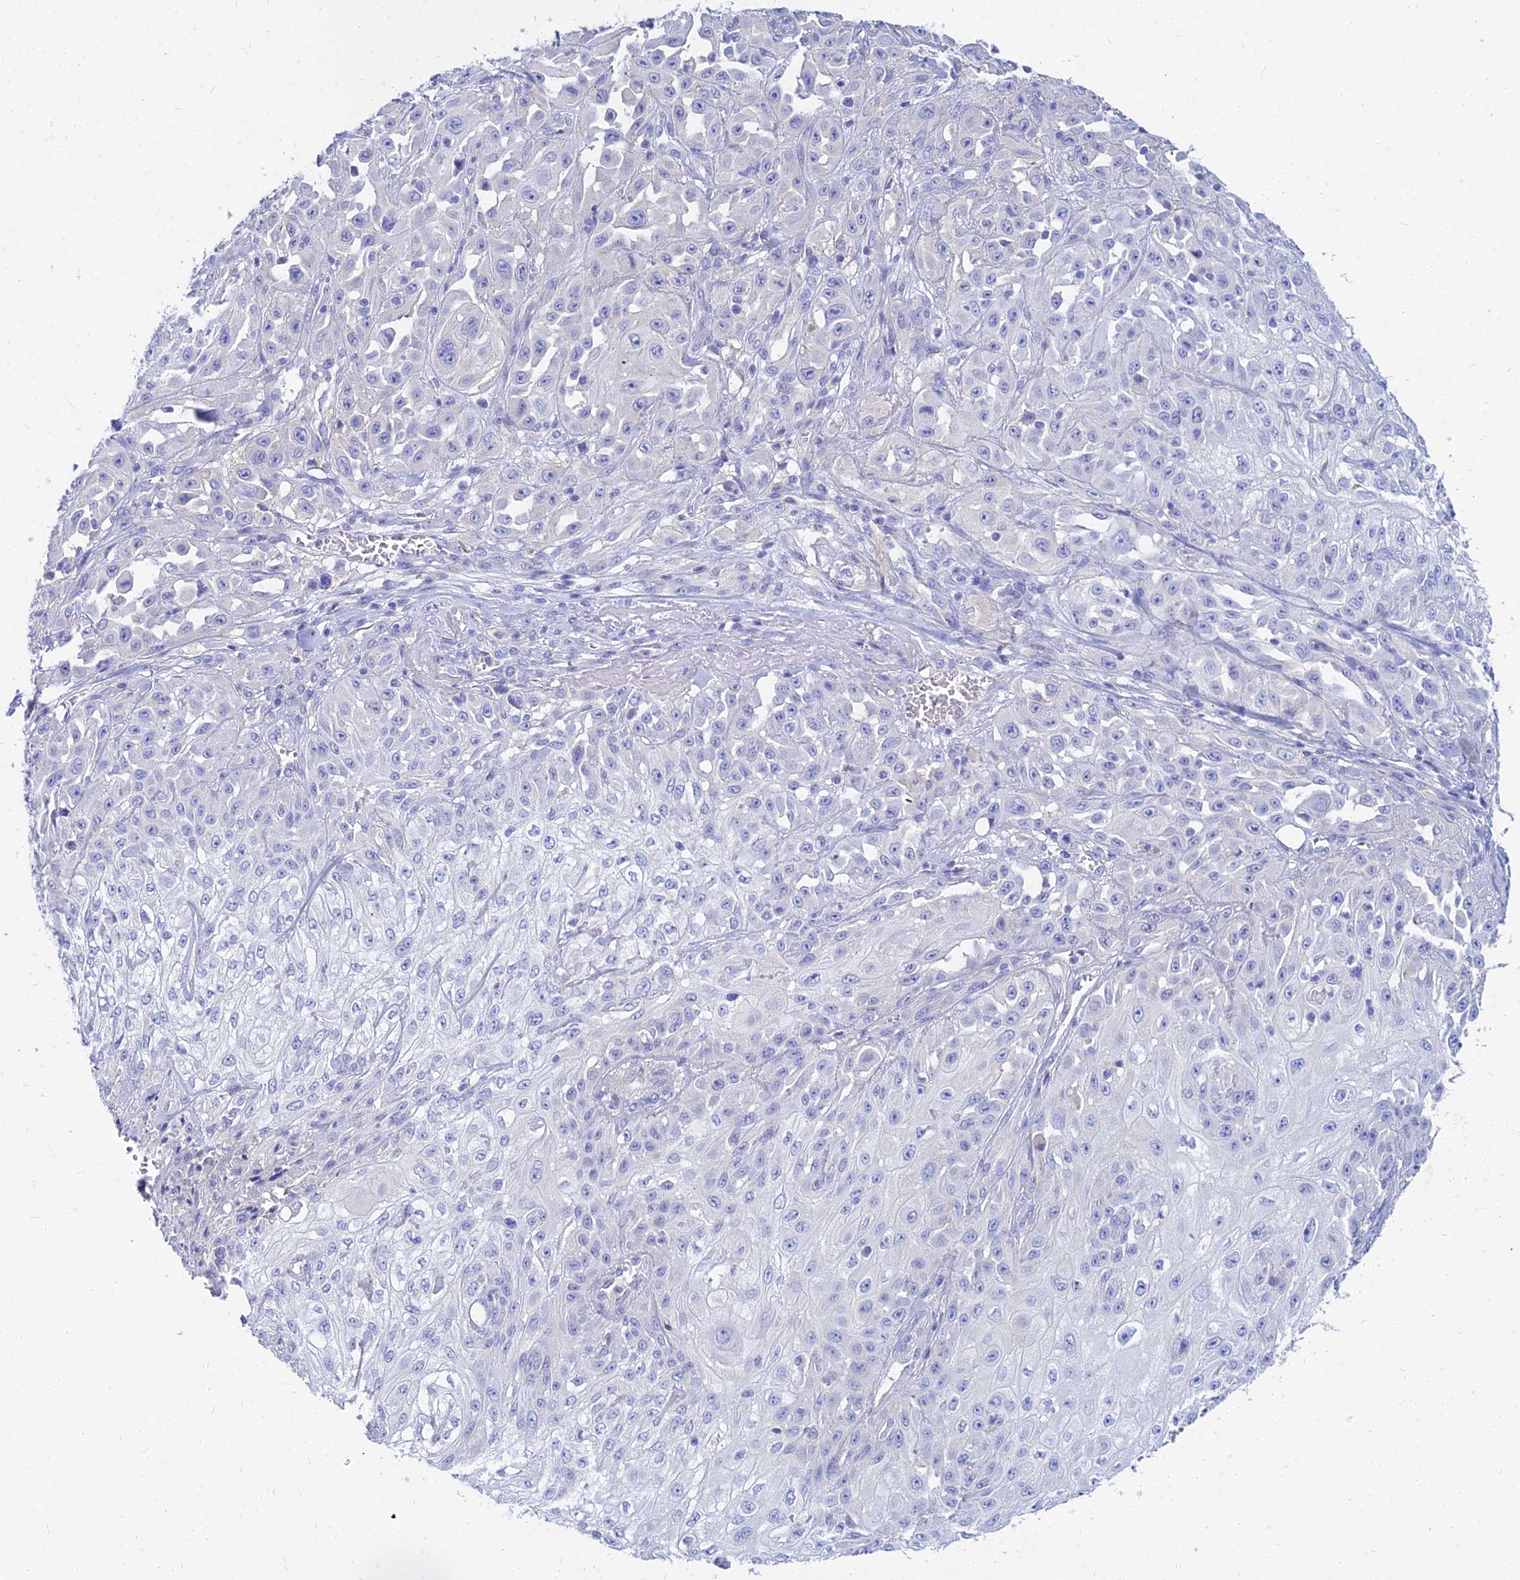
{"staining": {"intensity": "negative", "quantity": "none", "location": "none"}, "tissue": "skin cancer", "cell_type": "Tumor cells", "image_type": "cancer", "snomed": [{"axis": "morphology", "description": "Squamous cell carcinoma, NOS"}, {"axis": "morphology", "description": "Squamous cell carcinoma, metastatic, NOS"}, {"axis": "topography", "description": "Skin"}, {"axis": "topography", "description": "Lymph node"}], "caption": "Immunohistochemical staining of skin squamous cell carcinoma reveals no significant staining in tumor cells.", "gene": "ZNF552", "patient": {"sex": "male", "age": 75}}